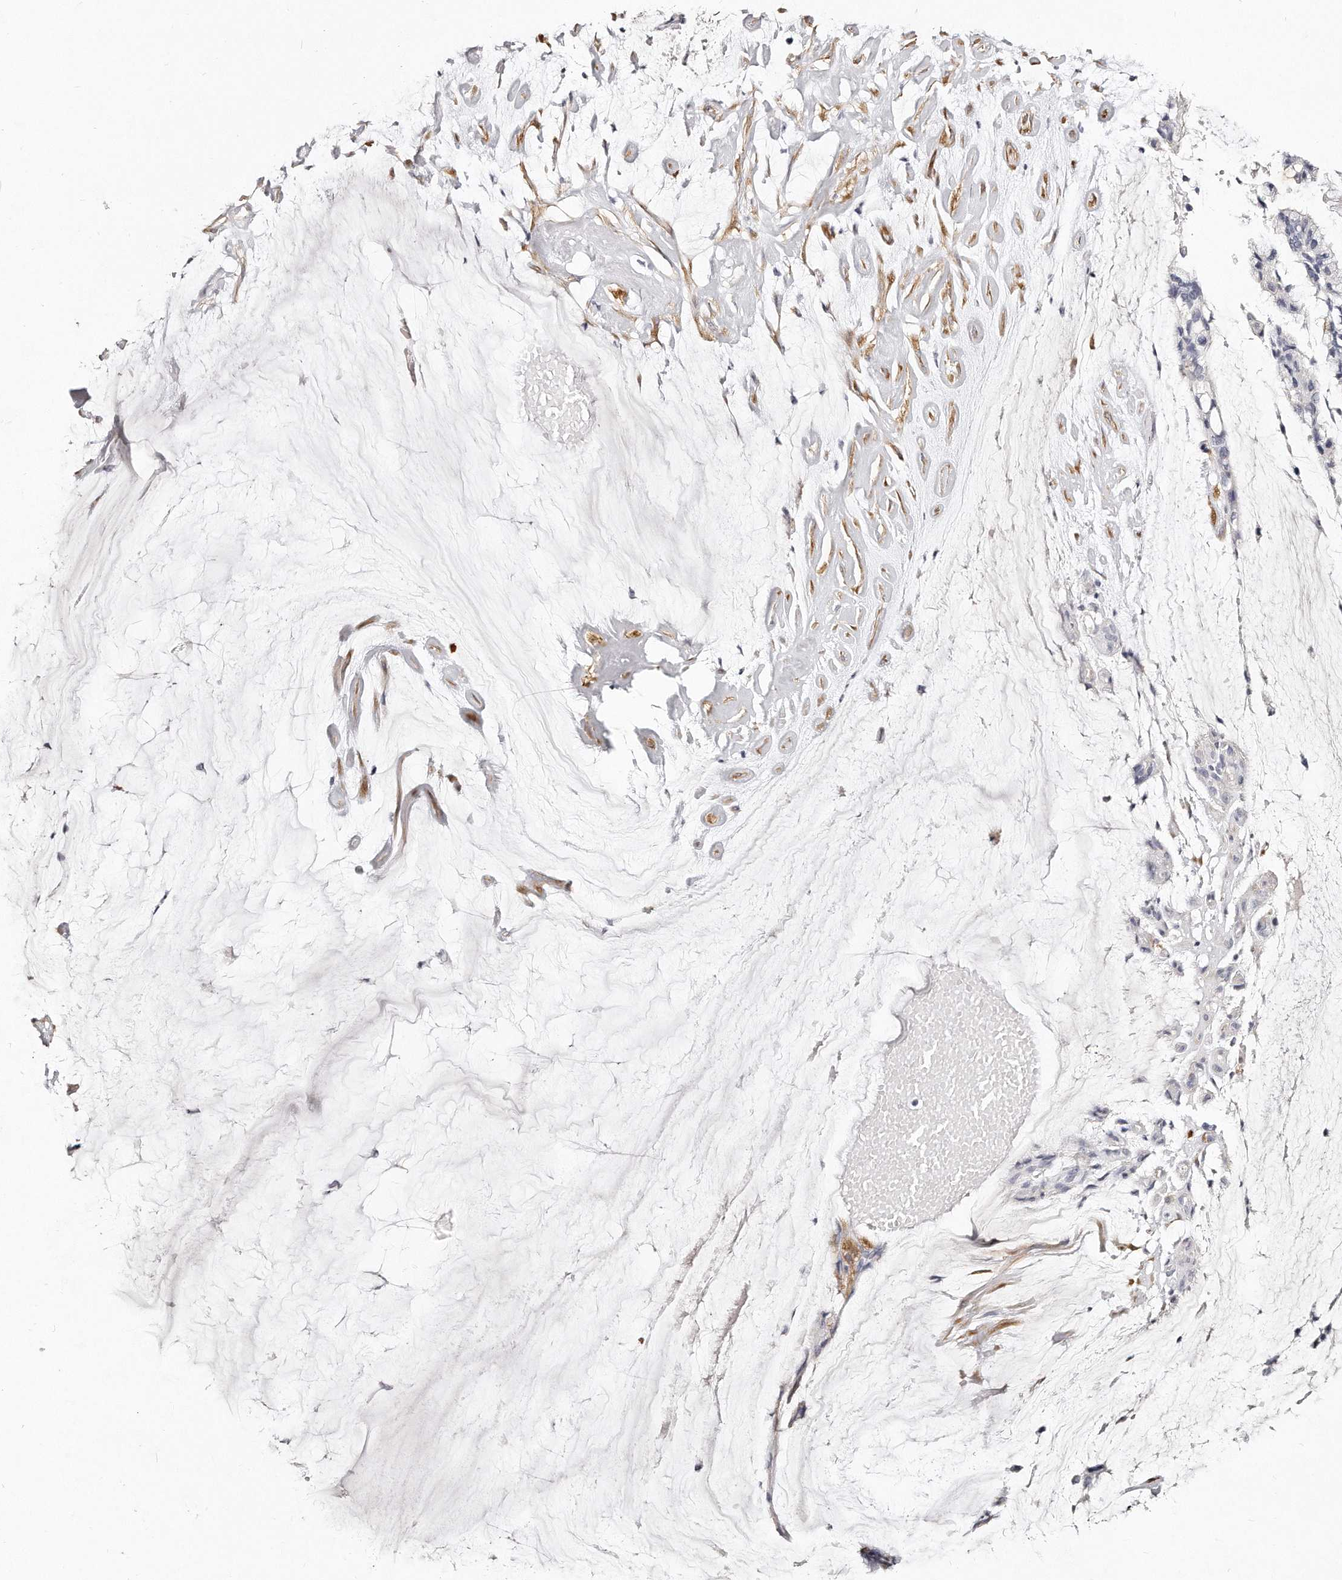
{"staining": {"intensity": "negative", "quantity": "none", "location": "none"}, "tissue": "ovarian cancer", "cell_type": "Tumor cells", "image_type": "cancer", "snomed": [{"axis": "morphology", "description": "Cystadenocarcinoma, mucinous, NOS"}, {"axis": "topography", "description": "Ovary"}], "caption": "Immunohistochemistry (IHC) image of neoplastic tissue: ovarian mucinous cystadenocarcinoma stained with DAB (3,3'-diaminobenzidine) demonstrates no significant protein expression in tumor cells.", "gene": "LMOD1", "patient": {"sex": "female", "age": 39}}